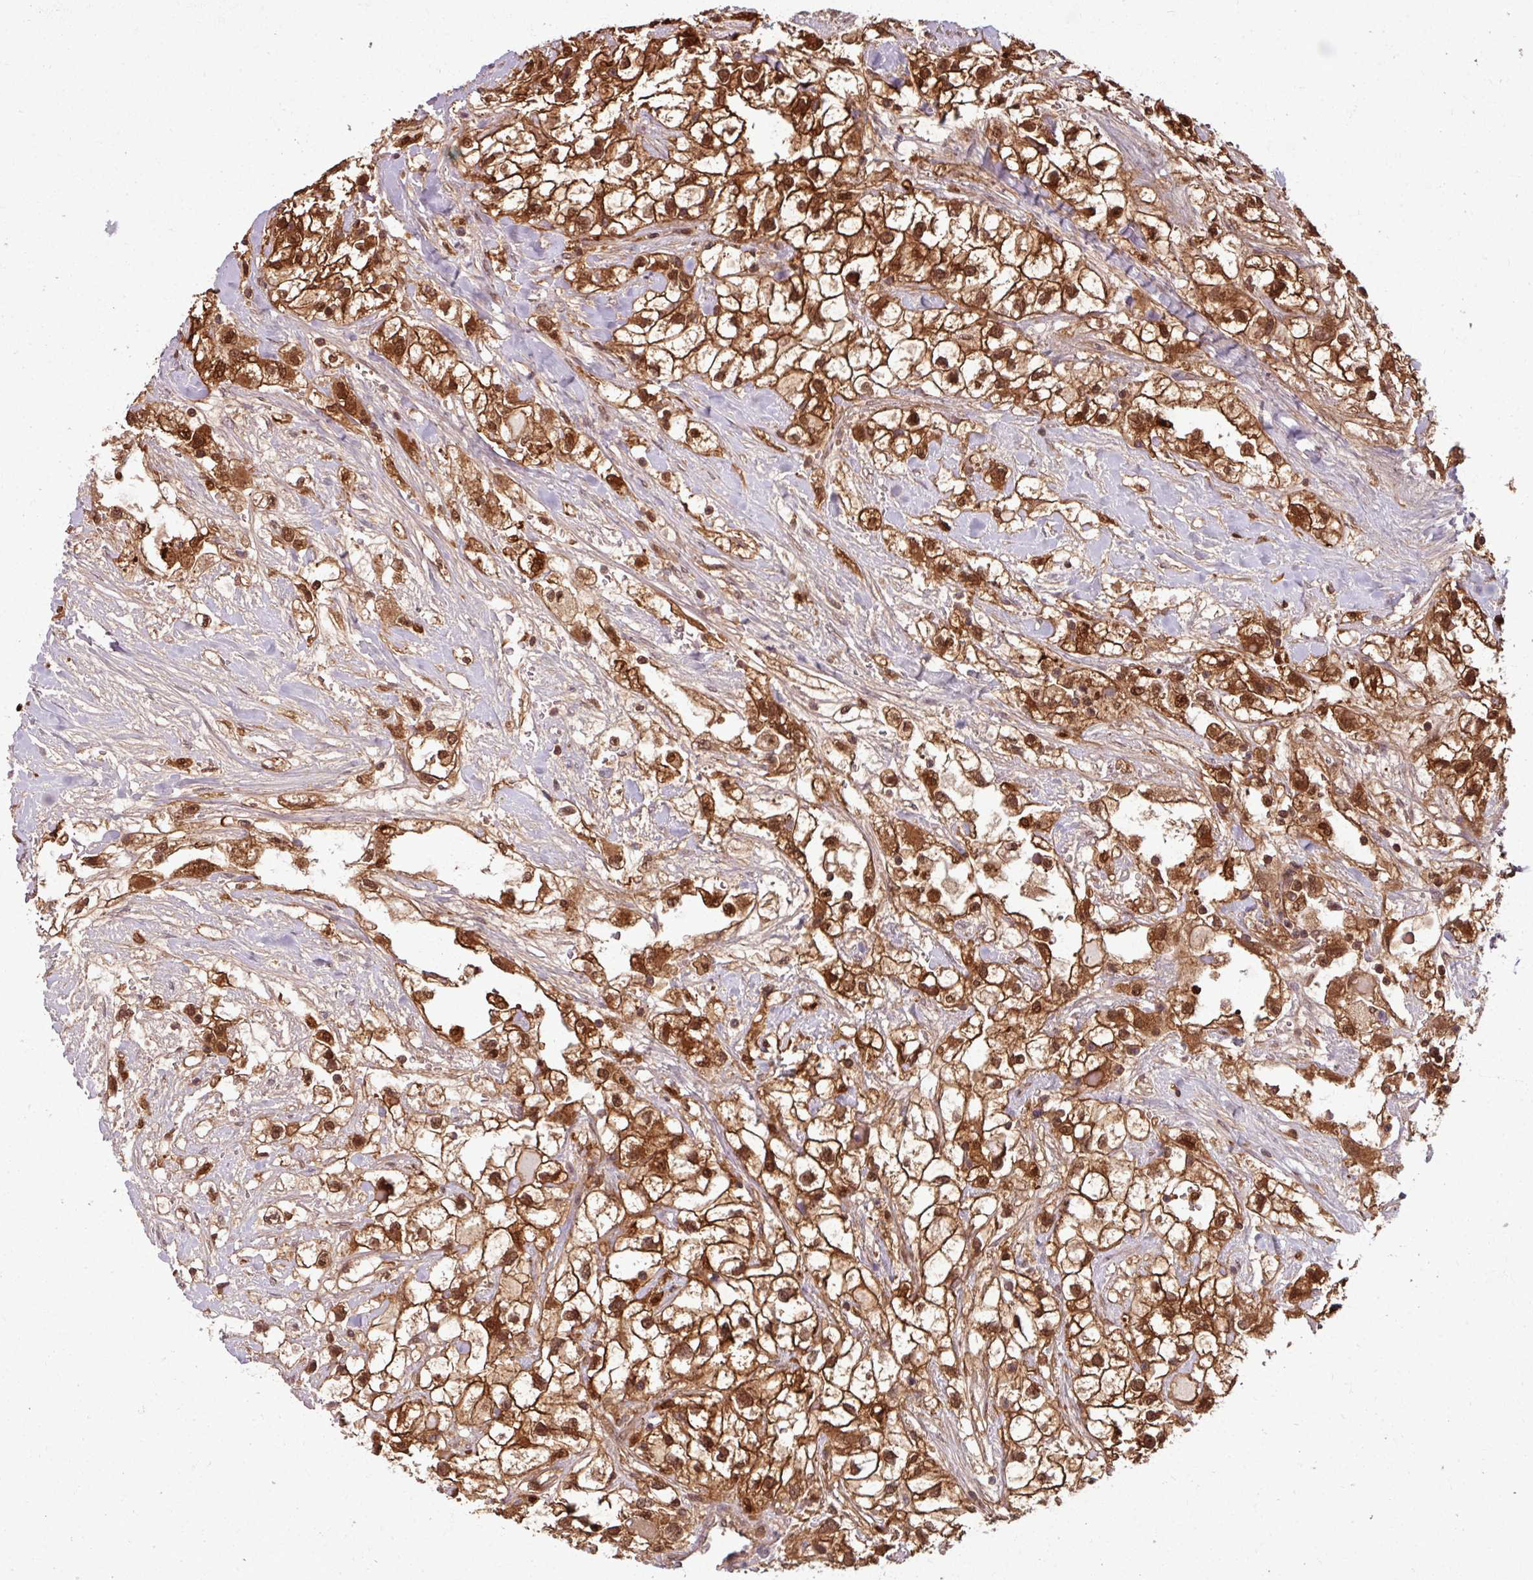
{"staining": {"intensity": "moderate", "quantity": ">75%", "location": "cytoplasmic/membranous,nuclear"}, "tissue": "renal cancer", "cell_type": "Tumor cells", "image_type": "cancer", "snomed": [{"axis": "morphology", "description": "Adenocarcinoma, NOS"}, {"axis": "topography", "description": "Kidney"}], "caption": "A photomicrograph of adenocarcinoma (renal) stained for a protein displays moderate cytoplasmic/membranous and nuclear brown staining in tumor cells.", "gene": "KCTD11", "patient": {"sex": "male", "age": 59}}